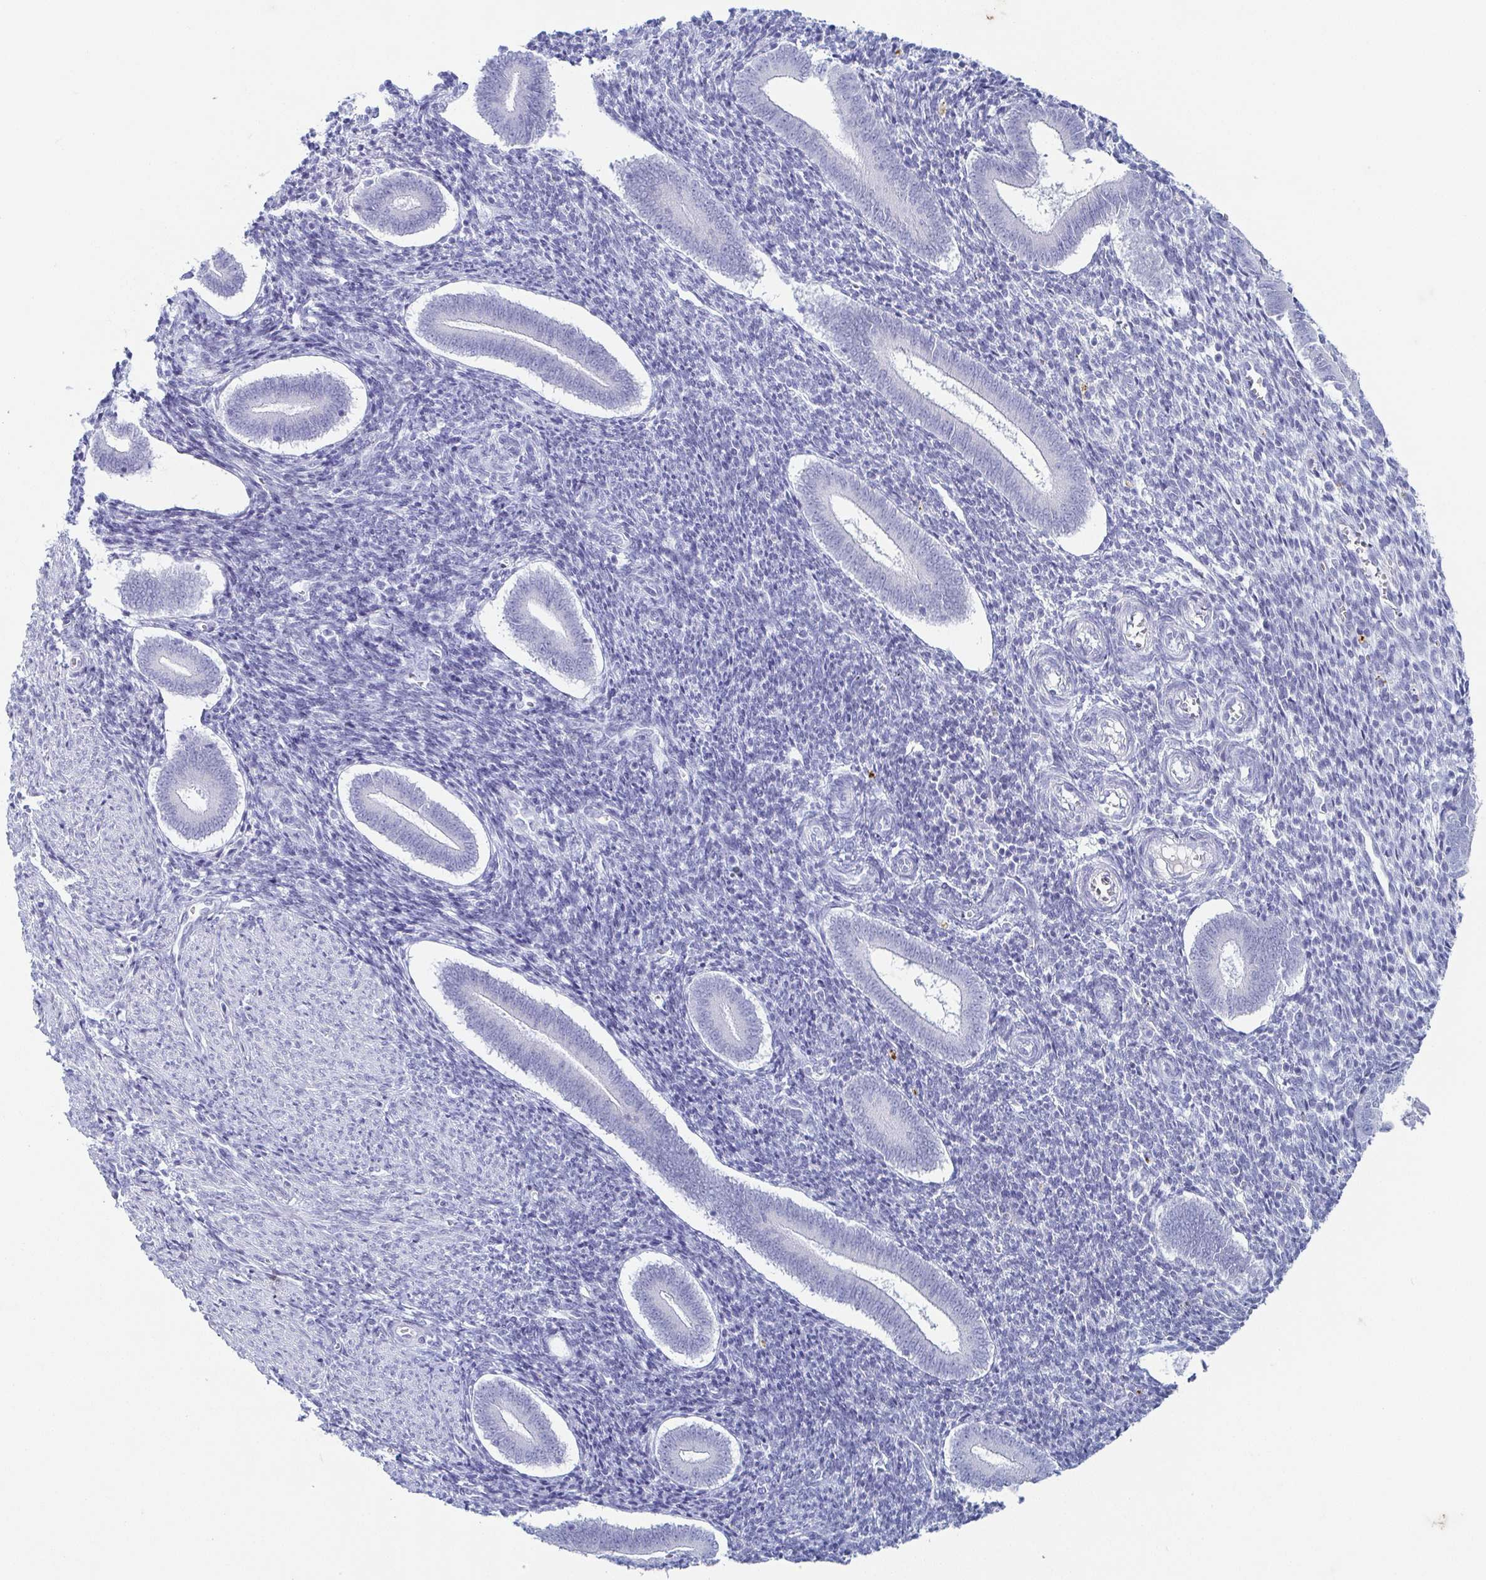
{"staining": {"intensity": "negative", "quantity": "none", "location": "none"}, "tissue": "endometrium", "cell_type": "Cells in endometrial stroma", "image_type": "normal", "snomed": [{"axis": "morphology", "description": "Normal tissue, NOS"}, {"axis": "topography", "description": "Endometrium"}], "caption": "DAB immunohistochemical staining of unremarkable human endometrium demonstrates no significant expression in cells in endometrial stroma. (Stains: DAB (3,3'-diaminobenzidine) IHC with hematoxylin counter stain, Microscopy: brightfield microscopy at high magnification).", "gene": "ZG16B", "patient": {"sex": "female", "age": 25}}